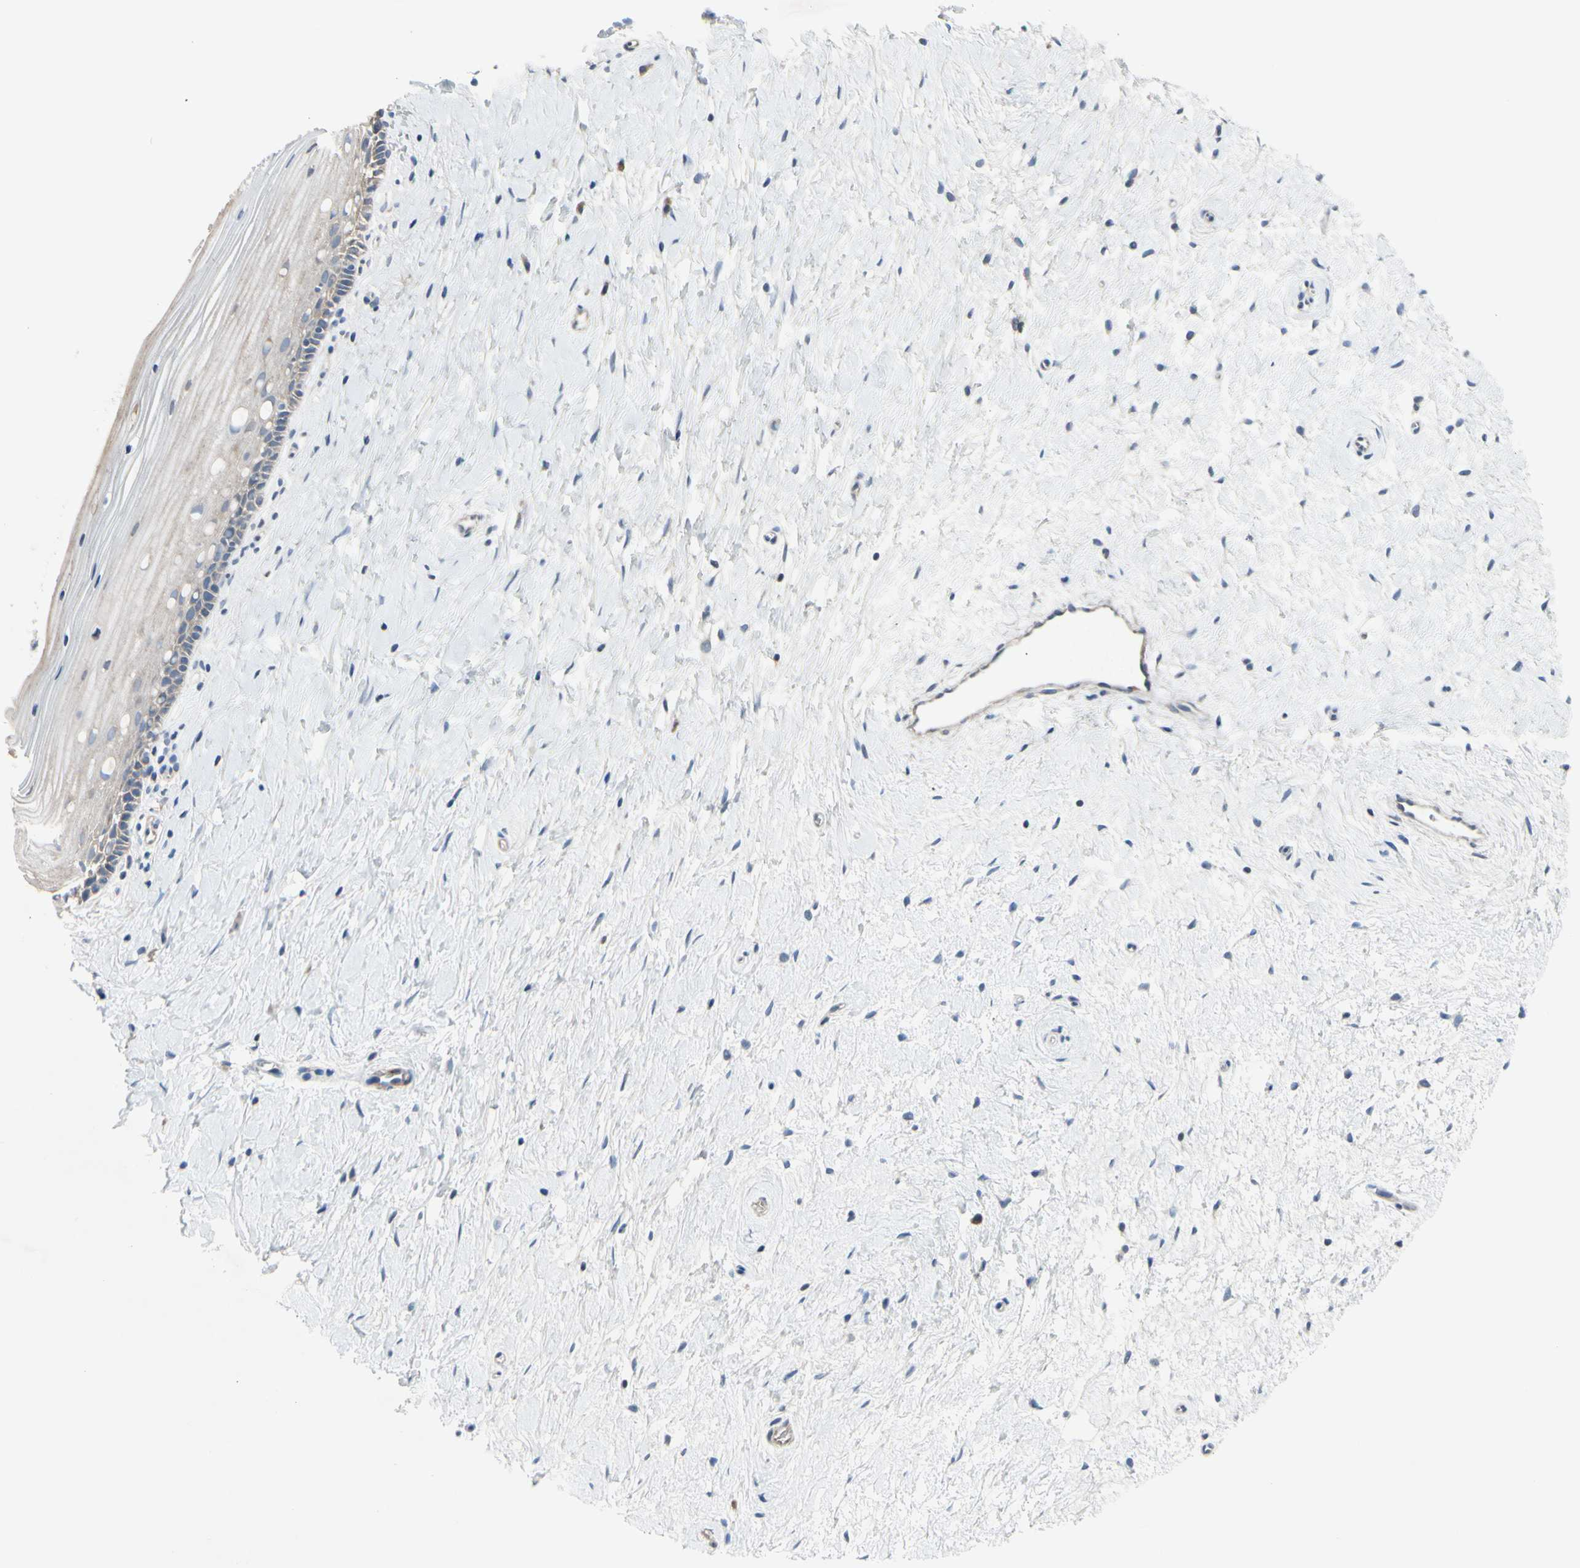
{"staining": {"intensity": "negative", "quantity": "none", "location": "none"}, "tissue": "cervix", "cell_type": "Glandular cells", "image_type": "normal", "snomed": [{"axis": "morphology", "description": "Normal tissue, NOS"}, {"axis": "topography", "description": "Cervix"}], "caption": "Immunohistochemical staining of unremarkable cervix shows no significant positivity in glandular cells.", "gene": "MAP2", "patient": {"sex": "female", "age": 39}}